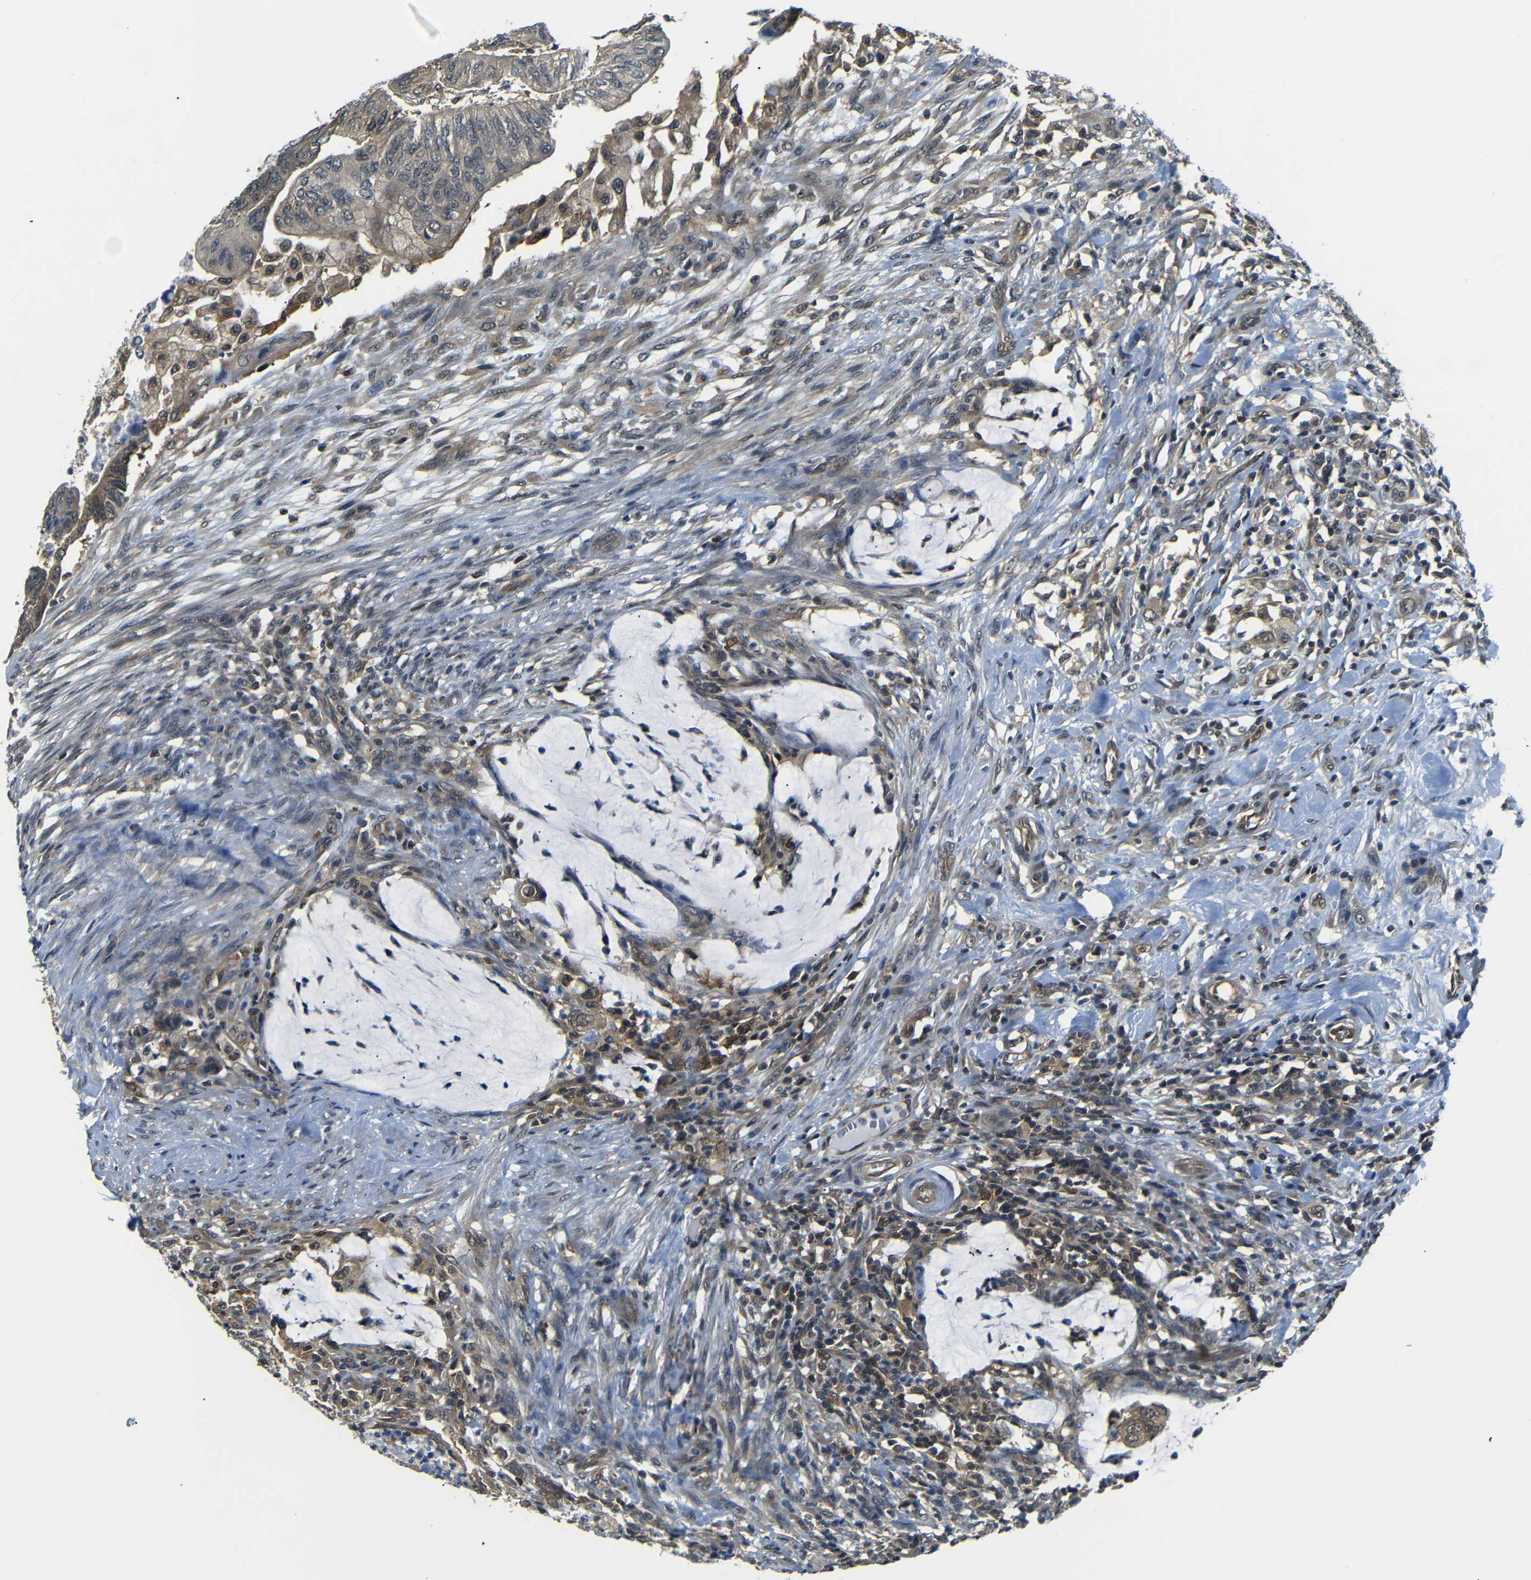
{"staining": {"intensity": "weak", "quantity": "25%-75%", "location": "cytoplasmic/membranous,nuclear"}, "tissue": "colorectal cancer", "cell_type": "Tumor cells", "image_type": "cancer", "snomed": [{"axis": "morphology", "description": "Normal tissue, NOS"}, {"axis": "morphology", "description": "Adenocarcinoma, NOS"}, {"axis": "topography", "description": "Rectum"}, {"axis": "topography", "description": "Peripheral nerve tissue"}], "caption": "Protein analysis of adenocarcinoma (colorectal) tissue reveals weak cytoplasmic/membranous and nuclear staining in approximately 25%-75% of tumor cells.", "gene": "UBXN1", "patient": {"sex": "male", "age": 92}}